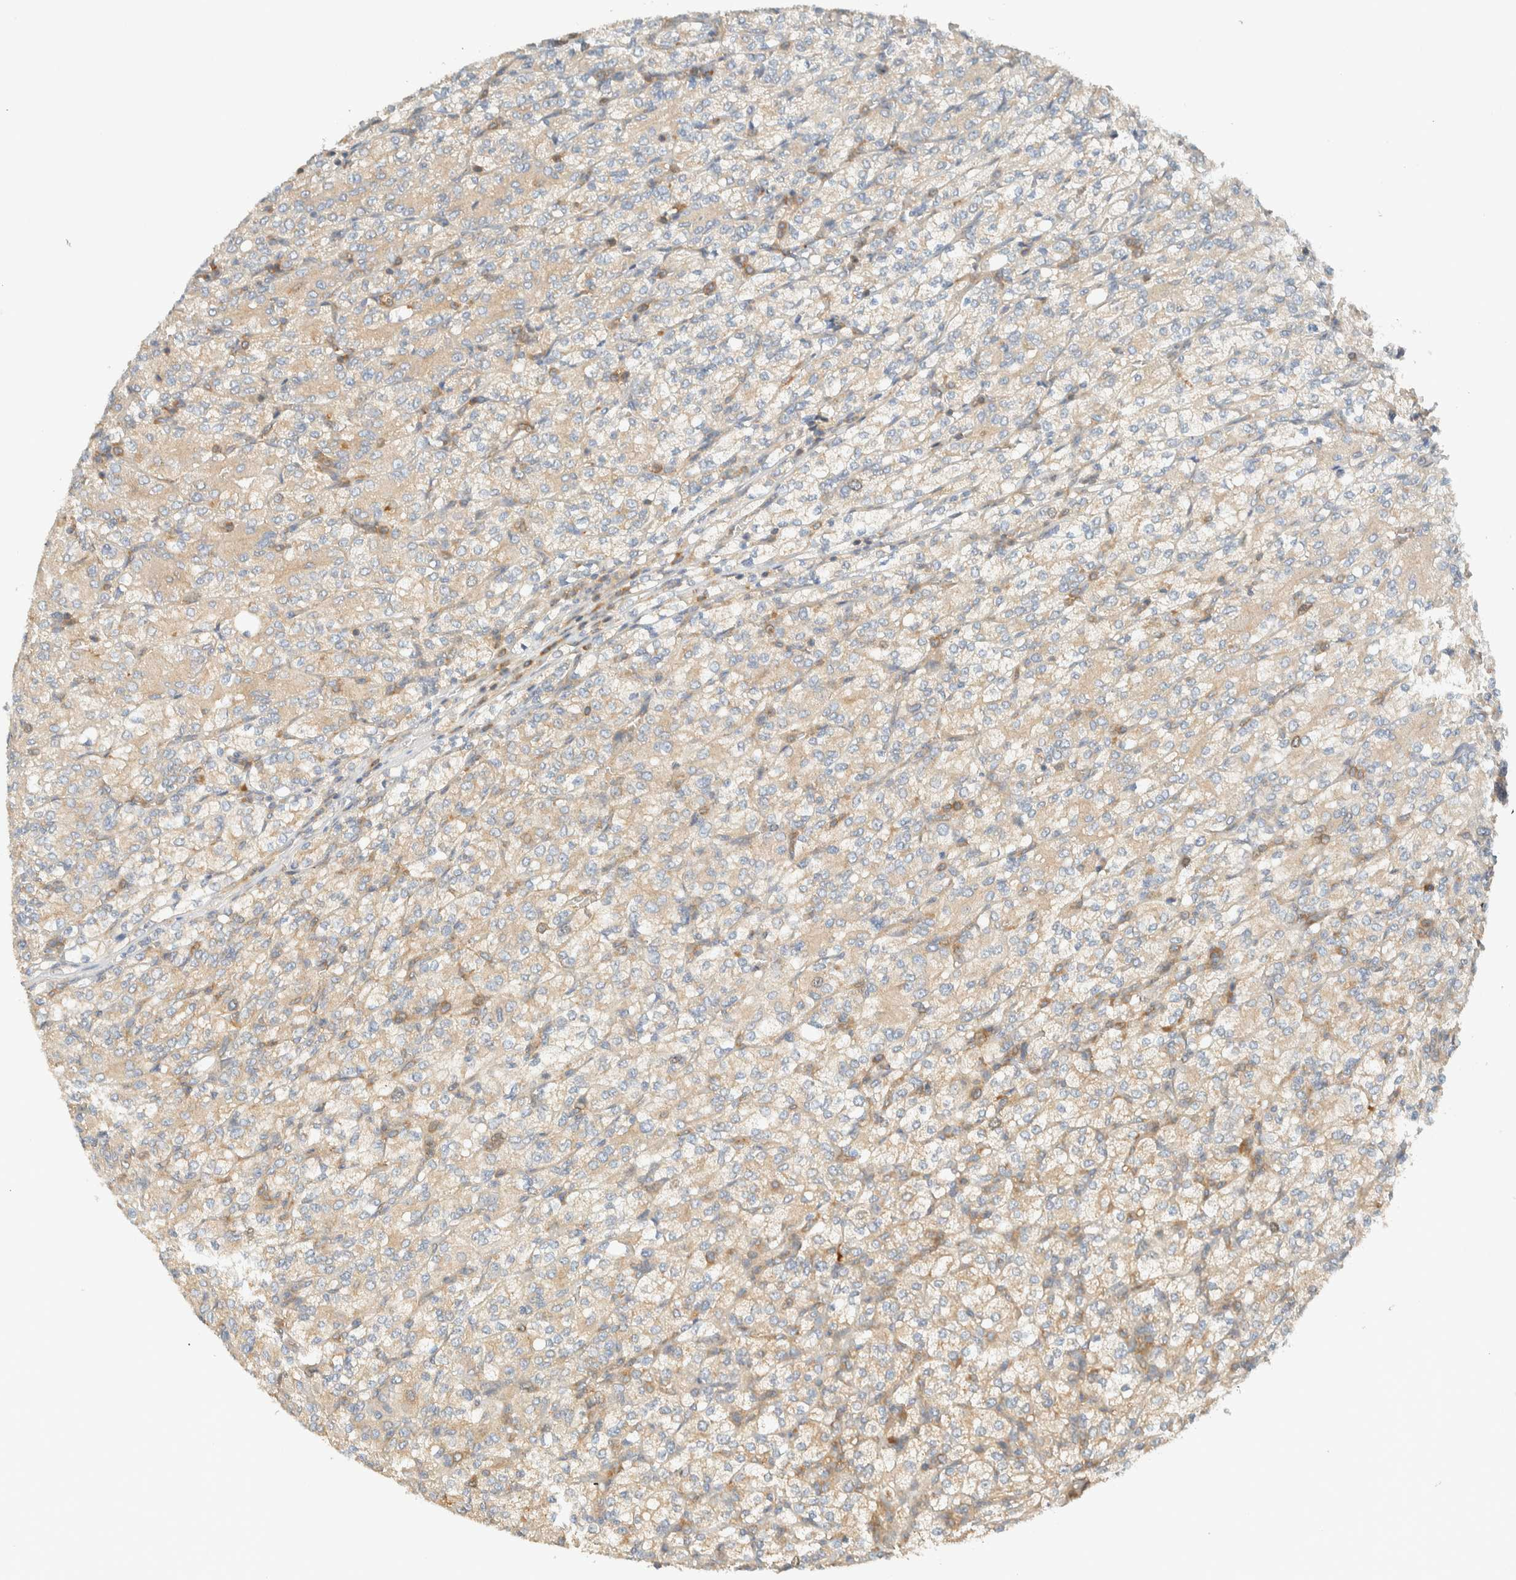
{"staining": {"intensity": "weak", "quantity": "25%-75%", "location": "cytoplasmic/membranous"}, "tissue": "renal cancer", "cell_type": "Tumor cells", "image_type": "cancer", "snomed": [{"axis": "morphology", "description": "Adenocarcinoma, NOS"}, {"axis": "topography", "description": "Kidney"}], "caption": "An immunohistochemistry (IHC) histopathology image of tumor tissue is shown. Protein staining in brown highlights weak cytoplasmic/membranous positivity in renal cancer within tumor cells. The staining is performed using DAB brown chromogen to label protein expression. The nuclei are counter-stained blue using hematoxylin.", "gene": "ARFGEF1", "patient": {"sex": "male", "age": 77}}